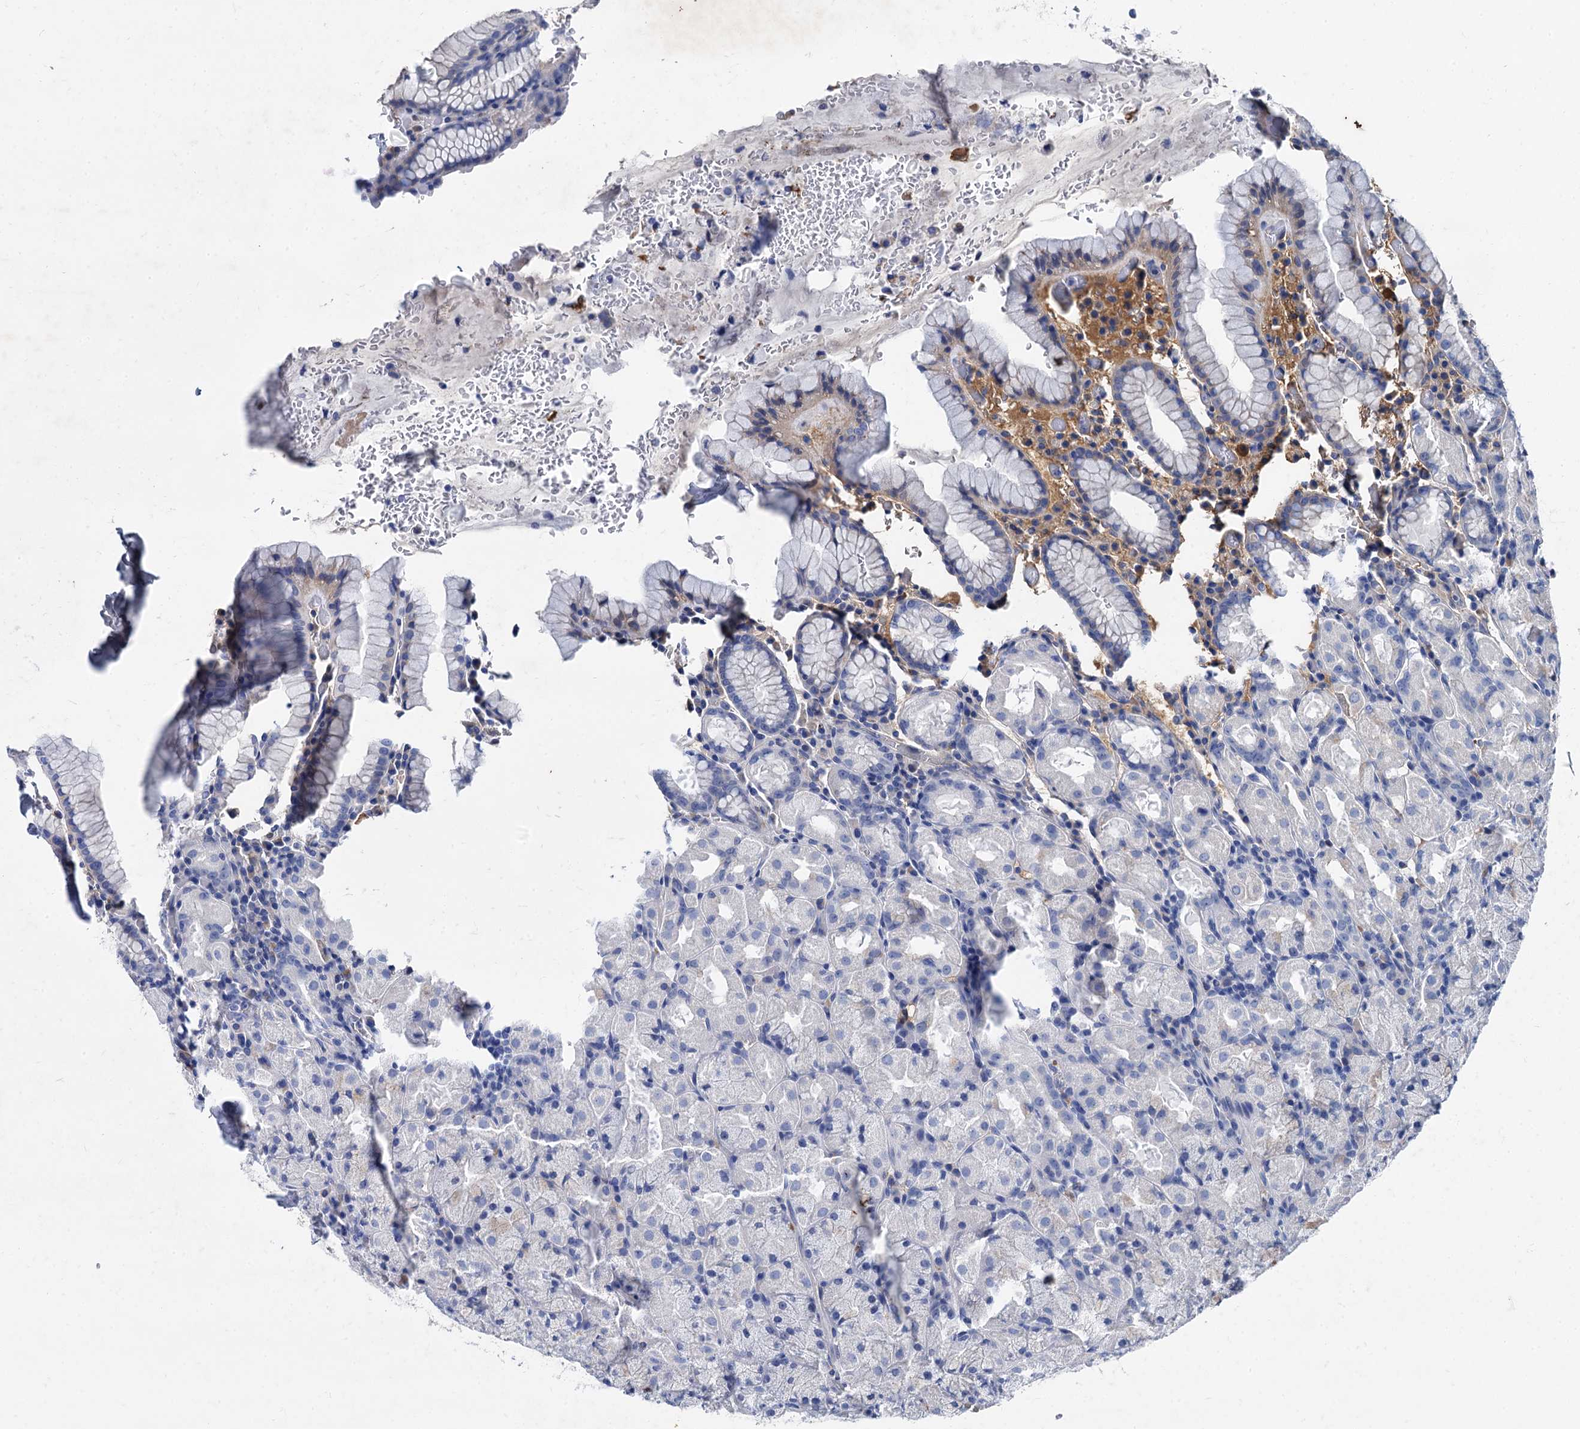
{"staining": {"intensity": "negative", "quantity": "none", "location": "none"}, "tissue": "stomach", "cell_type": "Glandular cells", "image_type": "normal", "snomed": [{"axis": "morphology", "description": "Normal tissue, NOS"}, {"axis": "topography", "description": "Stomach, upper"}, {"axis": "topography", "description": "Stomach, lower"}], "caption": "A high-resolution micrograph shows immunohistochemistry (IHC) staining of normal stomach, which demonstrates no significant expression in glandular cells. The staining was performed using DAB (3,3'-diaminobenzidine) to visualize the protein expression in brown, while the nuclei were stained in blue with hematoxylin (Magnification: 20x).", "gene": "TMEM72", "patient": {"sex": "male", "age": 80}}